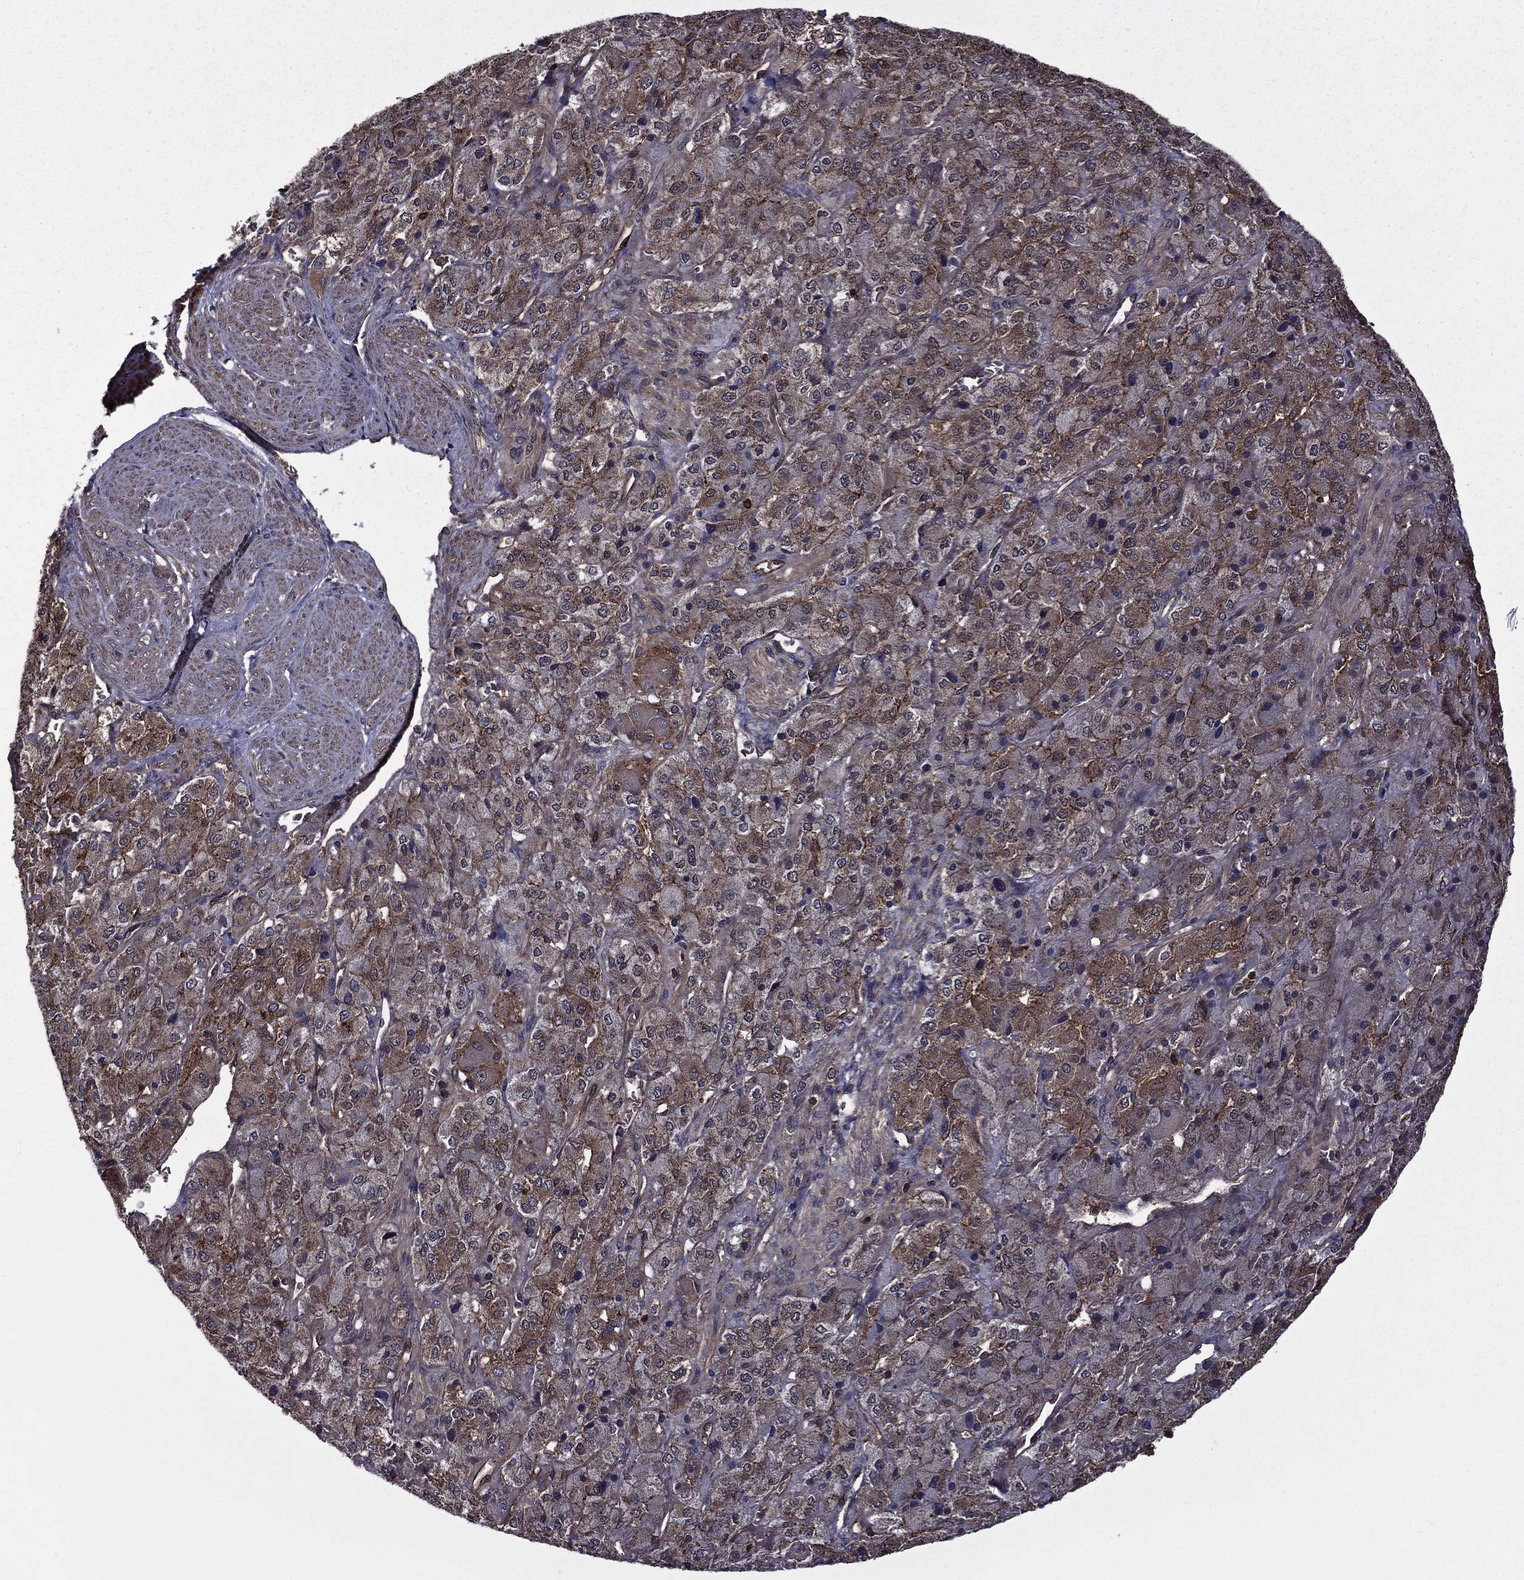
{"staining": {"intensity": "strong", "quantity": ">75%", "location": "cytoplasmic/membranous"}, "tissue": "adrenal gland", "cell_type": "Glandular cells", "image_type": "normal", "snomed": [{"axis": "morphology", "description": "Normal tissue, NOS"}, {"axis": "topography", "description": "Adrenal gland"}], "caption": "Approximately >75% of glandular cells in unremarkable human adrenal gland exhibit strong cytoplasmic/membranous protein staining as visualized by brown immunohistochemical staining.", "gene": "PLPP3", "patient": {"sex": "female", "age": 60}}